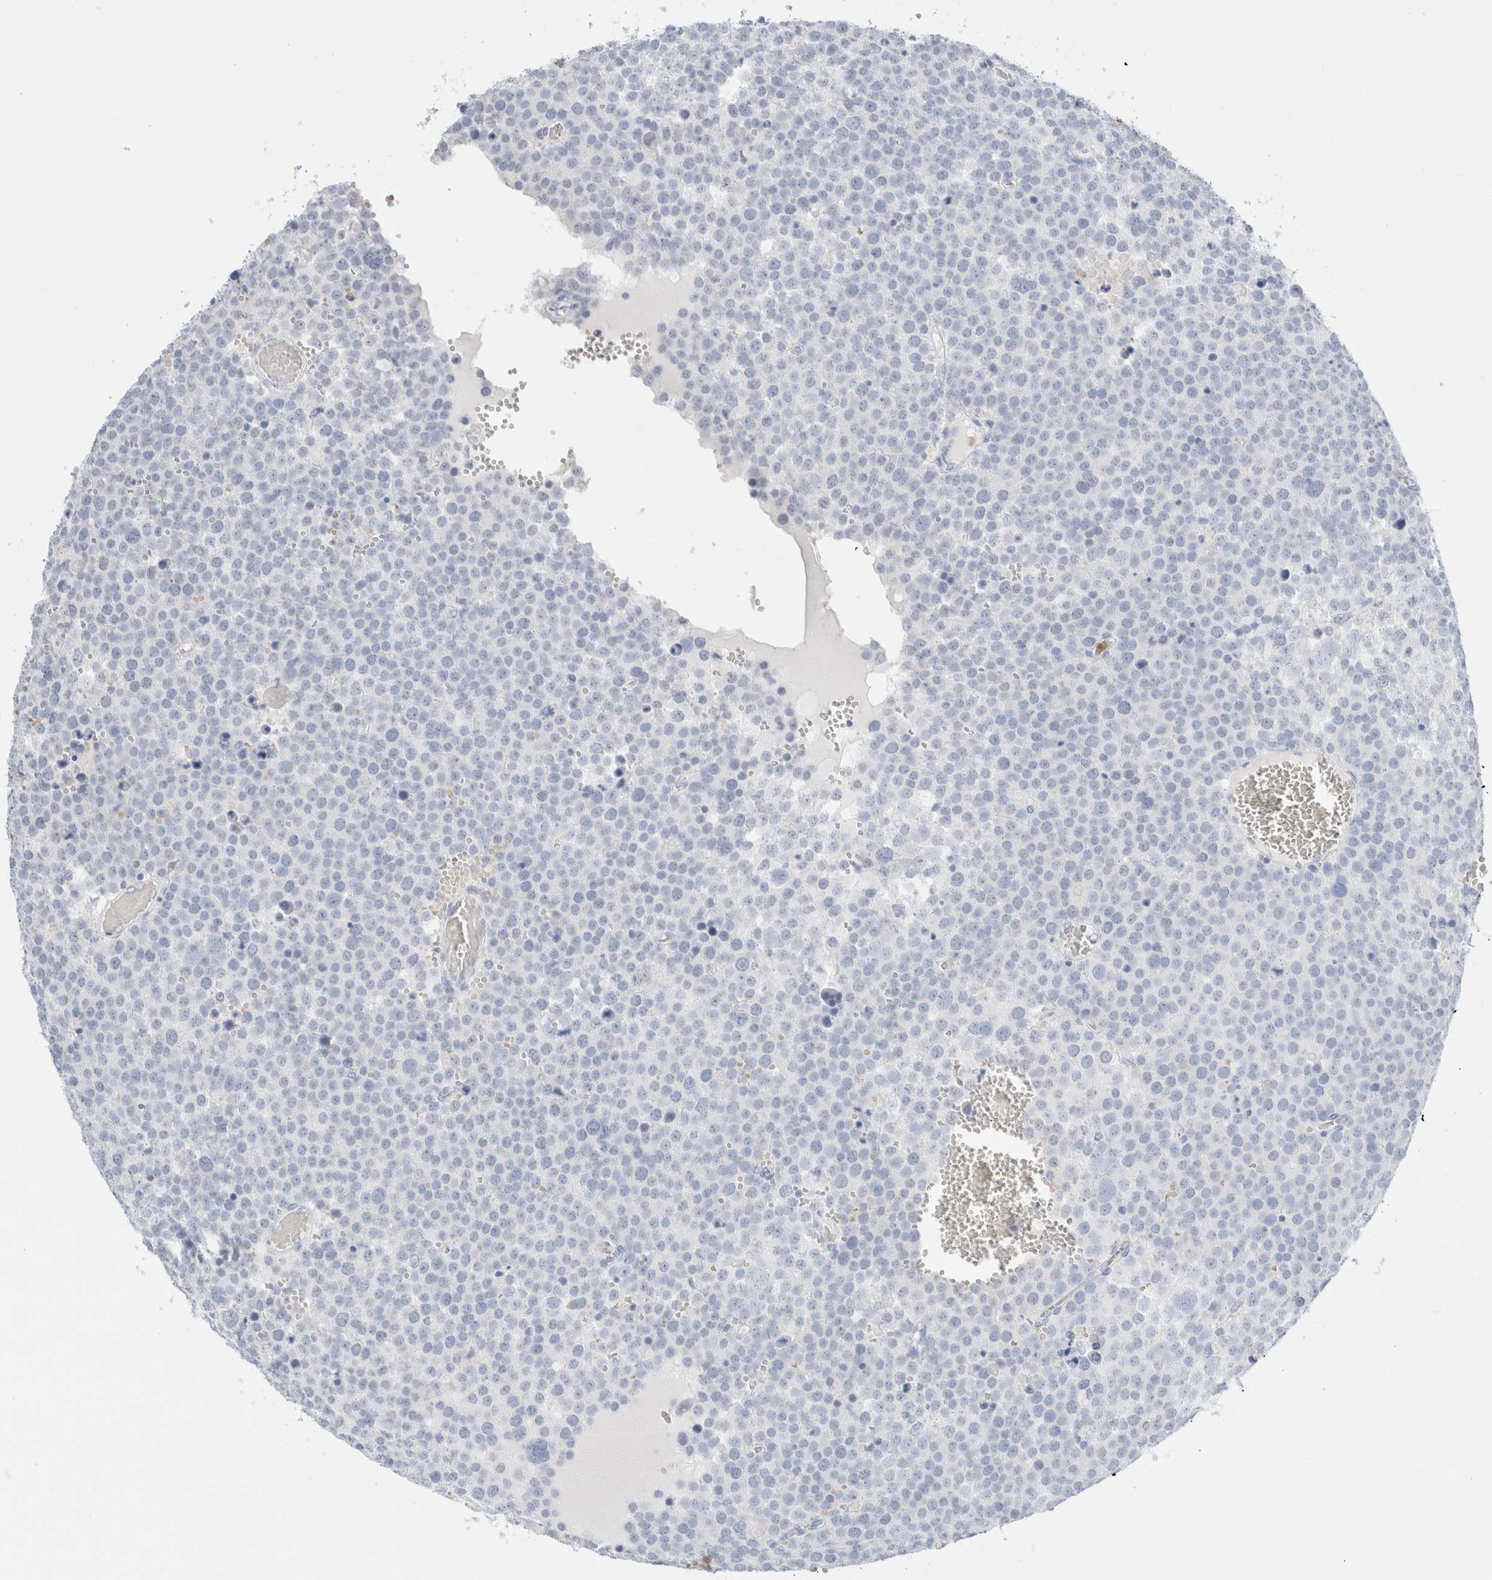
{"staining": {"intensity": "negative", "quantity": "none", "location": "none"}, "tissue": "testis cancer", "cell_type": "Tumor cells", "image_type": "cancer", "snomed": [{"axis": "morphology", "description": "Seminoma, NOS"}, {"axis": "topography", "description": "Testis"}], "caption": "This micrograph is of seminoma (testis) stained with immunohistochemistry (IHC) to label a protein in brown with the nuclei are counter-stained blue. There is no expression in tumor cells. Brightfield microscopy of immunohistochemistry stained with DAB (3,3'-diaminobenzidine) (brown) and hematoxylin (blue), captured at high magnification.", "gene": "ARG1", "patient": {"sex": "male", "age": 71}}